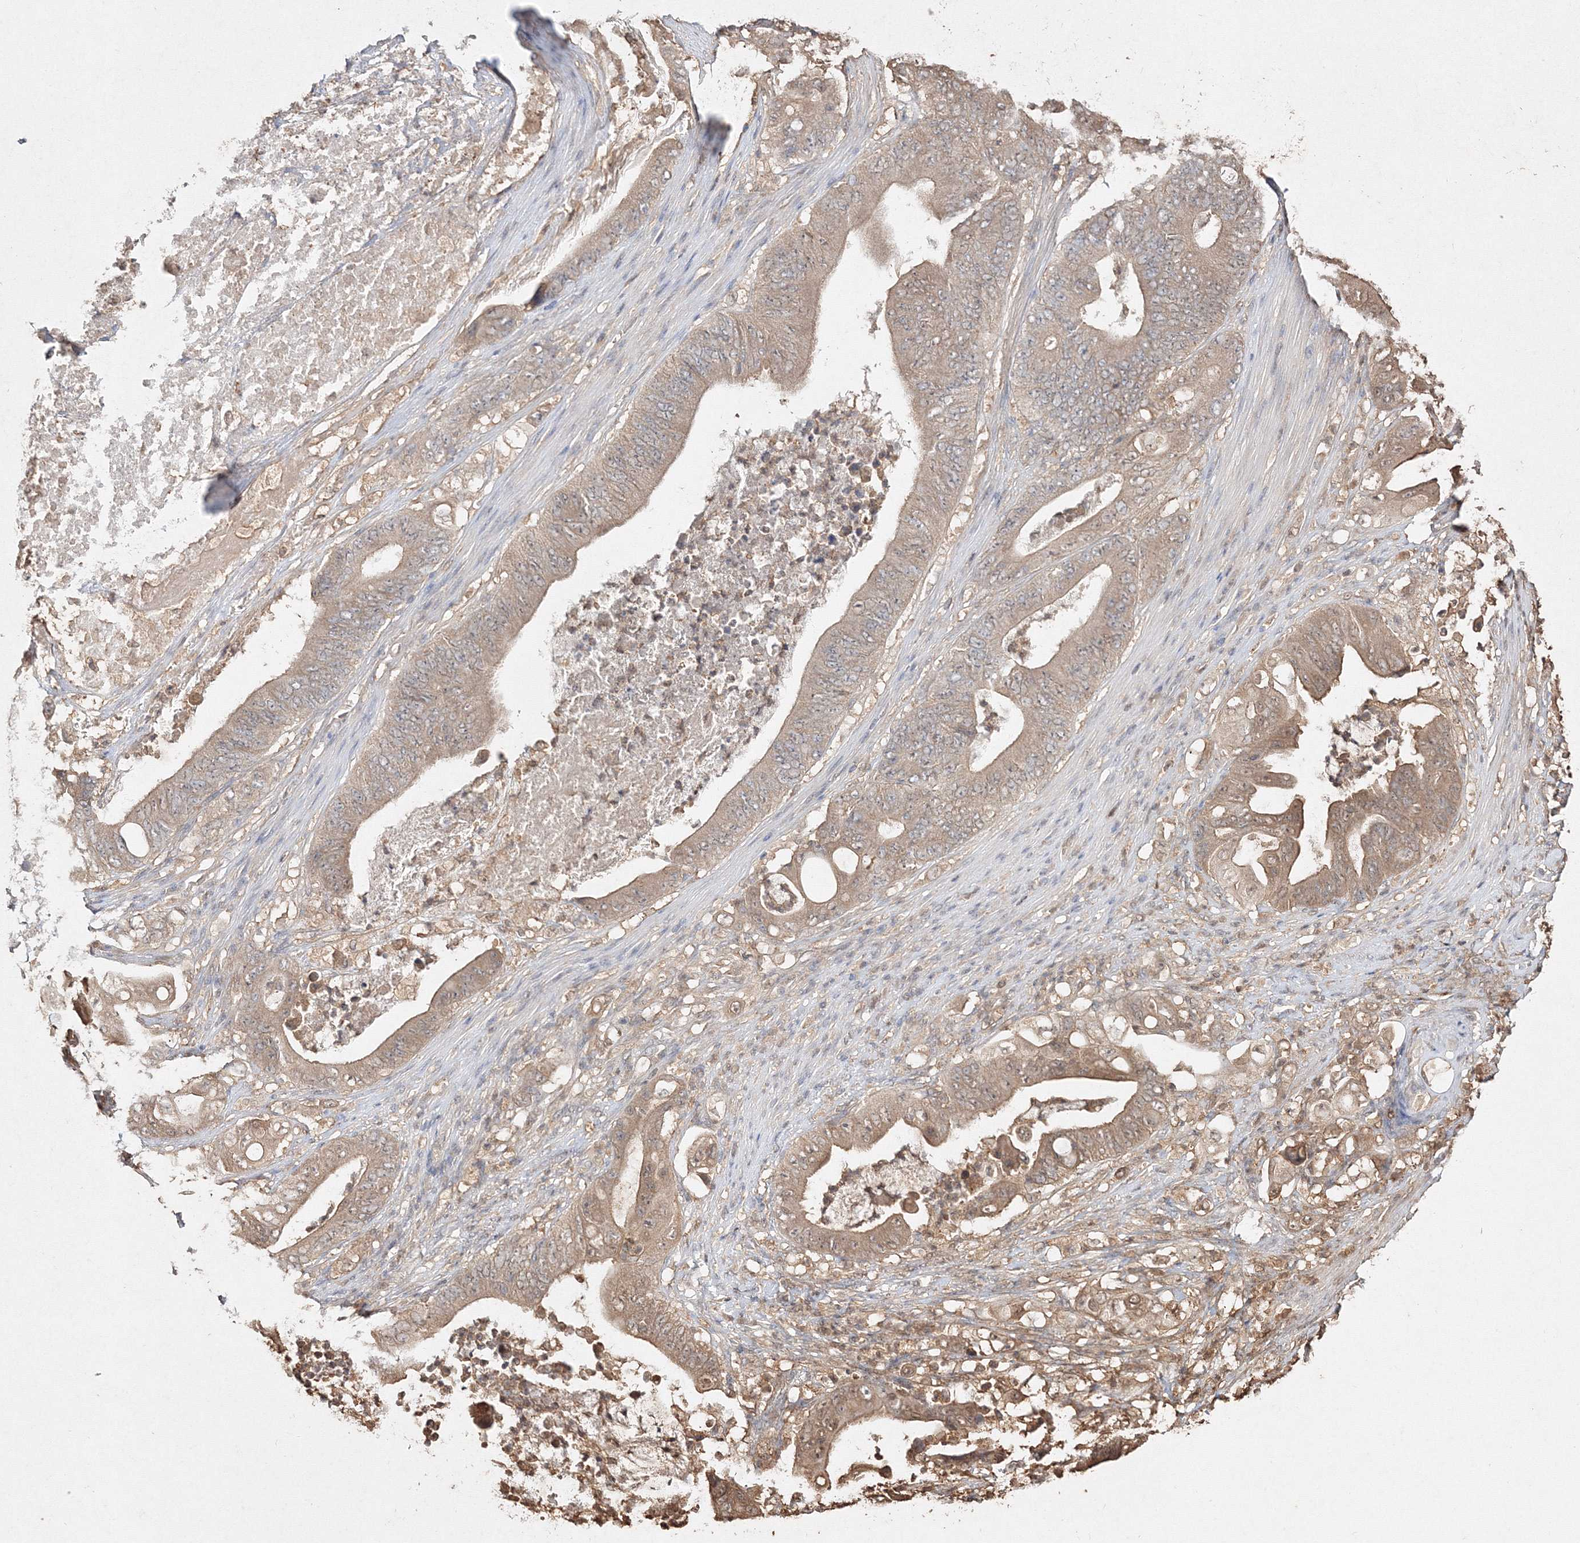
{"staining": {"intensity": "weak", "quantity": ">75%", "location": "cytoplasmic/membranous"}, "tissue": "stomach cancer", "cell_type": "Tumor cells", "image_type": "cancer", "snomed": [{"axis": "morphology", "description": "Adenocarcinoma, NOS"}, {"axis": "topography", "description": "Stomach"}], "caption": "Stomach cancer stained with a protein marker shows weak staining in tumor cells.", "gene": "S100A11", "patient": {"sex": "female", "age": 73}}